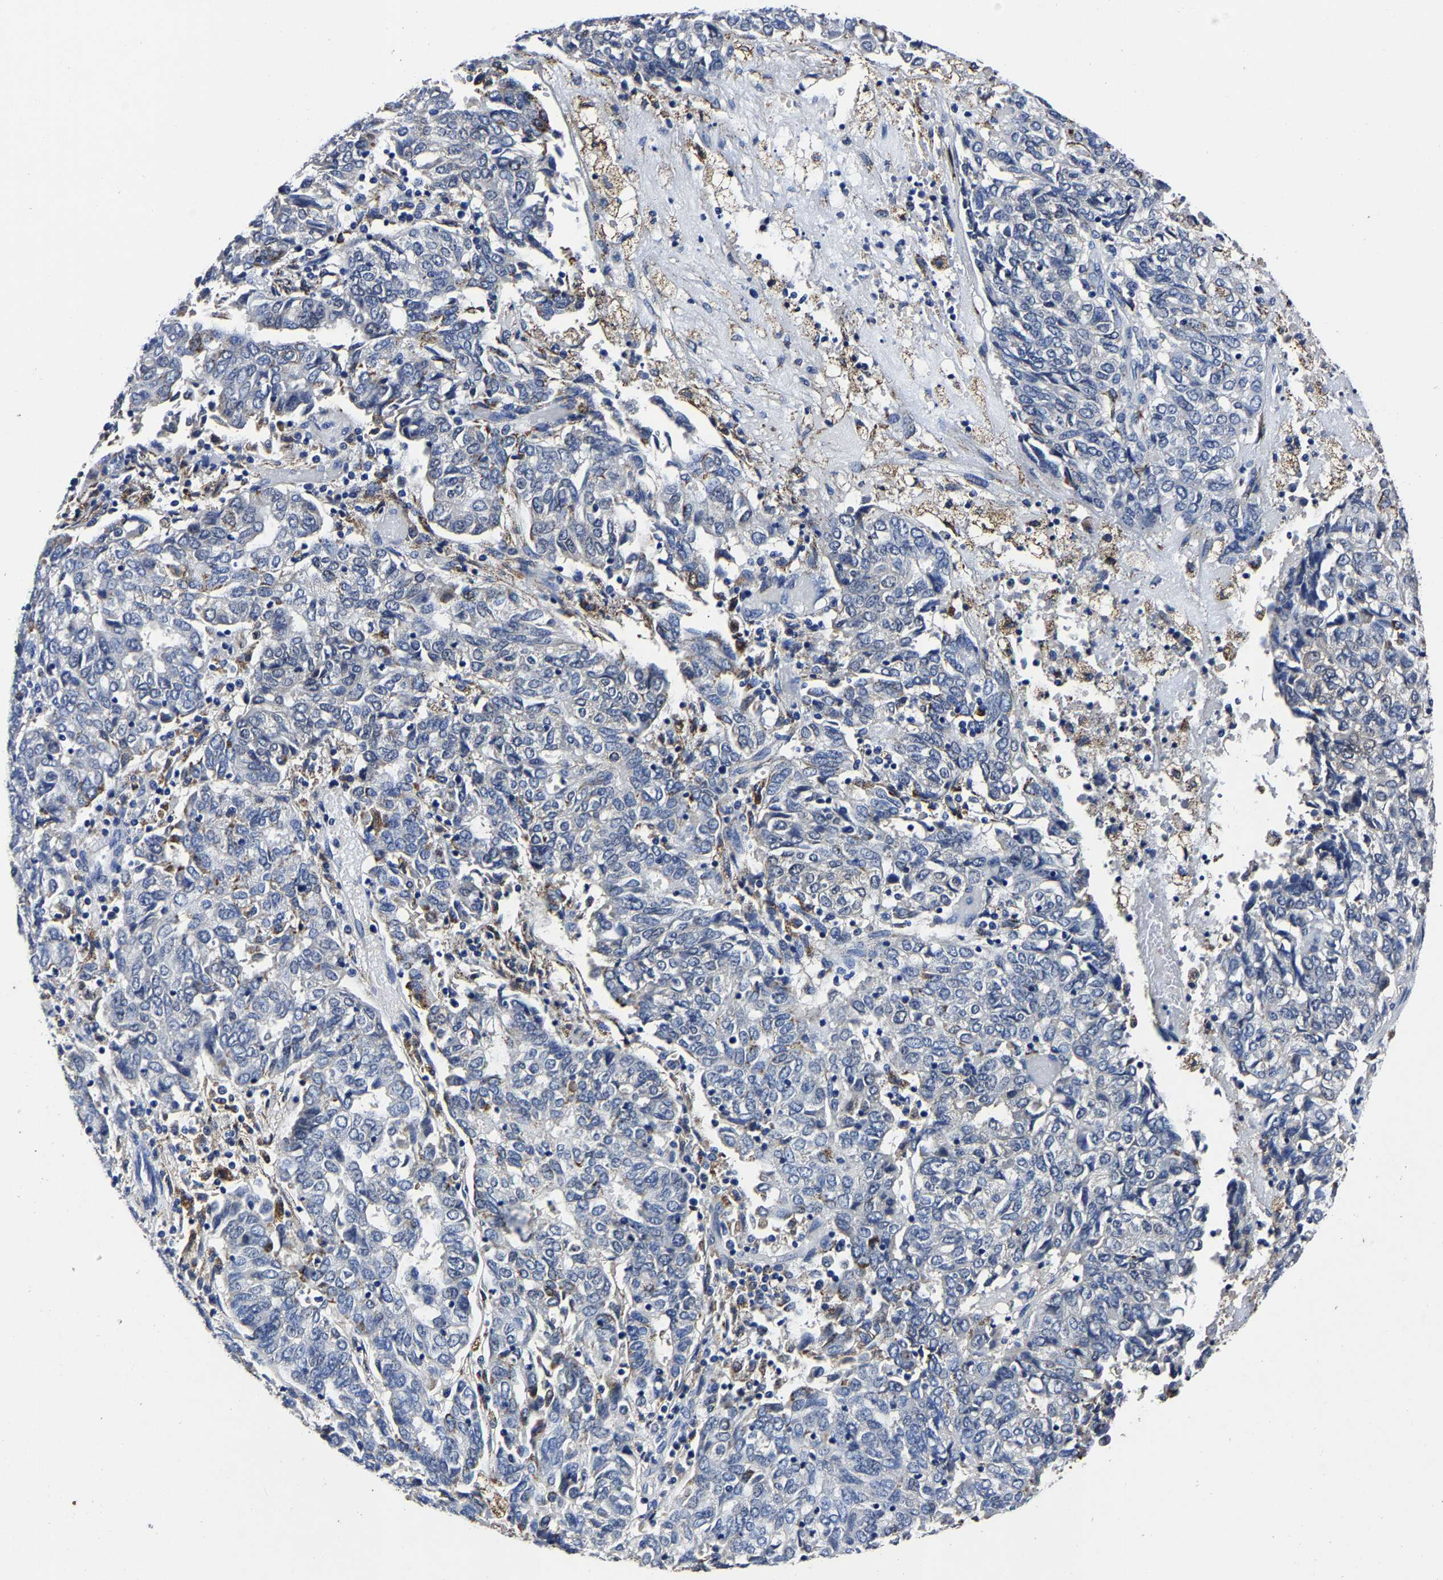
{"staining": {"intensity": "negative", "quantity": "none", "location": "none"}, "tissue": "endometrial cancer", "cell_type": "Tumor cells", "image_type": "cancer", "snomed": [{"axis": "morphology", "description": "Adenocarcinoma, NOS"}, {"axis": "topography", "description": "Endometrium"}], "caption": "The micrograph demonstrates no significant expression in tumor cells of endometrial adenocarcinoma.", "gene": "PSPH", "patient": {"sex": "female", "age": 80}}